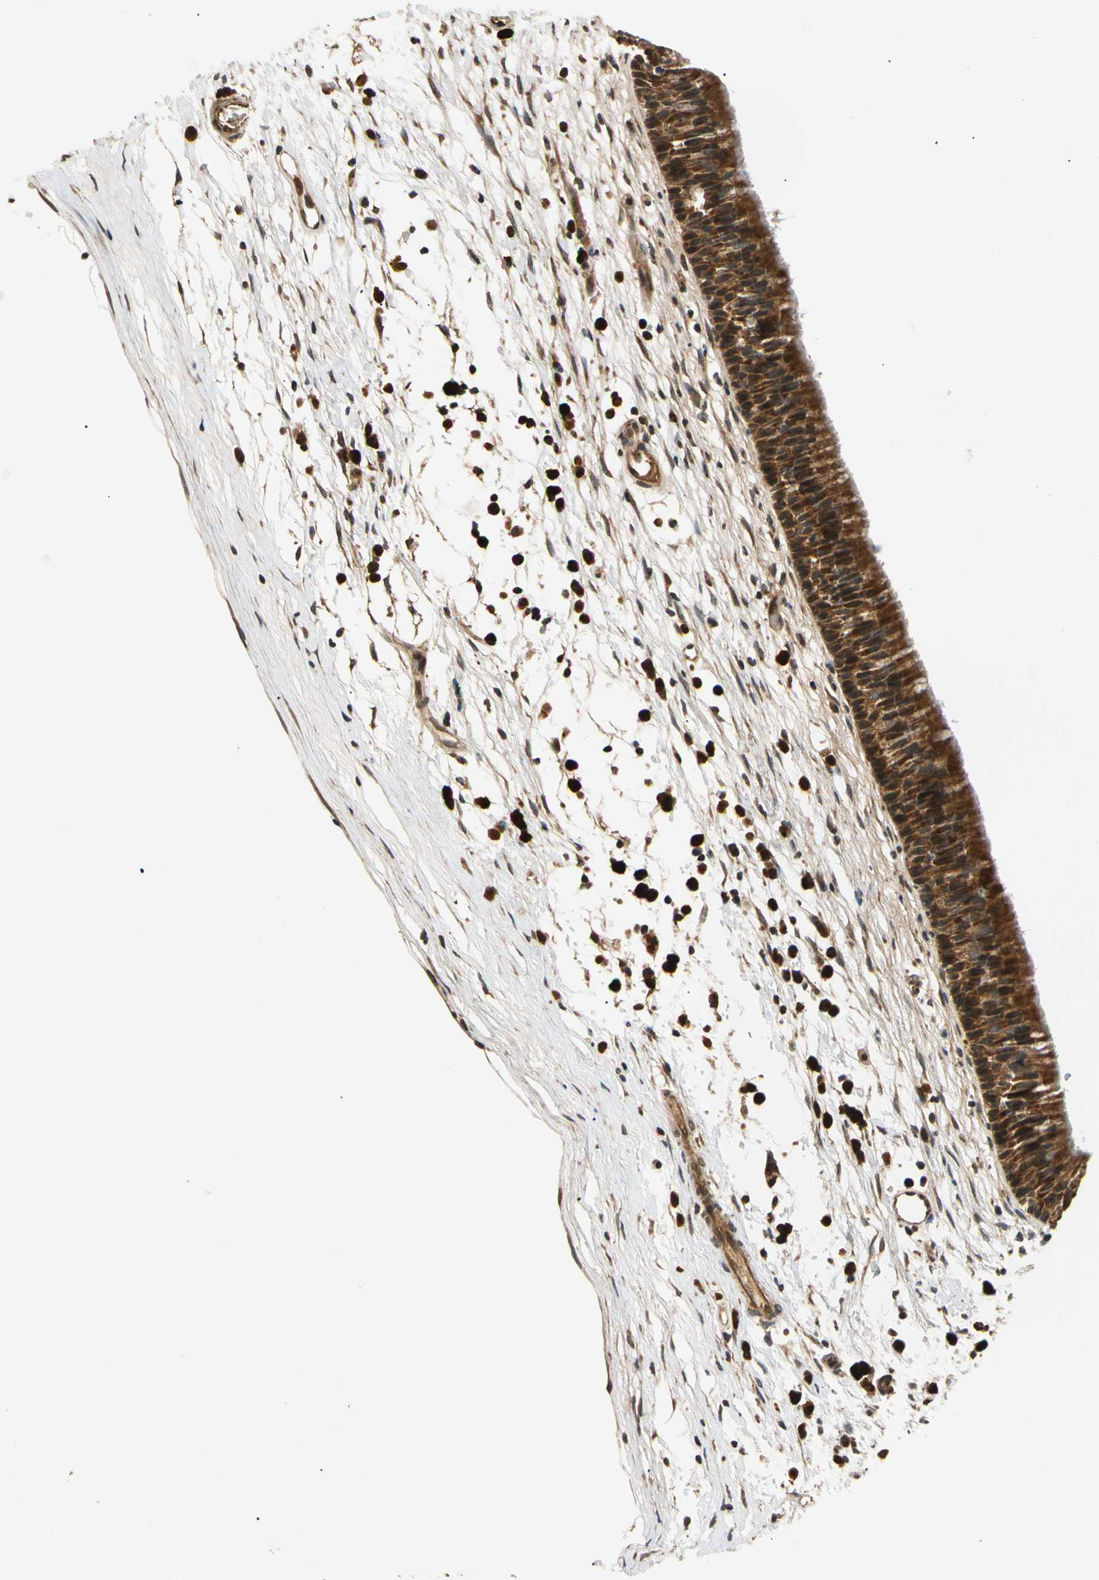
{"staining": {"intensity": "strong", "quantity": ">75%", "location": "cytoplasmic/membranous"}, "tissue": "nasopharynx", "cell_type": "Respiratory epithelial cells", "image_type": "normal", "snomed": [{"axis": "morphology", "description": "Normal tissue, NOS"}, {"axis": "topography", "description": "Nasopharynx"}], "caption": "Immunohistochemistry (IHC) (DAB (3,3'-diaminobenzidine)) staining of unremarkable human nasopharynx exhibits strong cytoplasmic/membranous protein expression in approximately >75% of respiratory epithelial cells.", "gene": "MRPS22", "patient": {"sex": "male", "age": 13}}